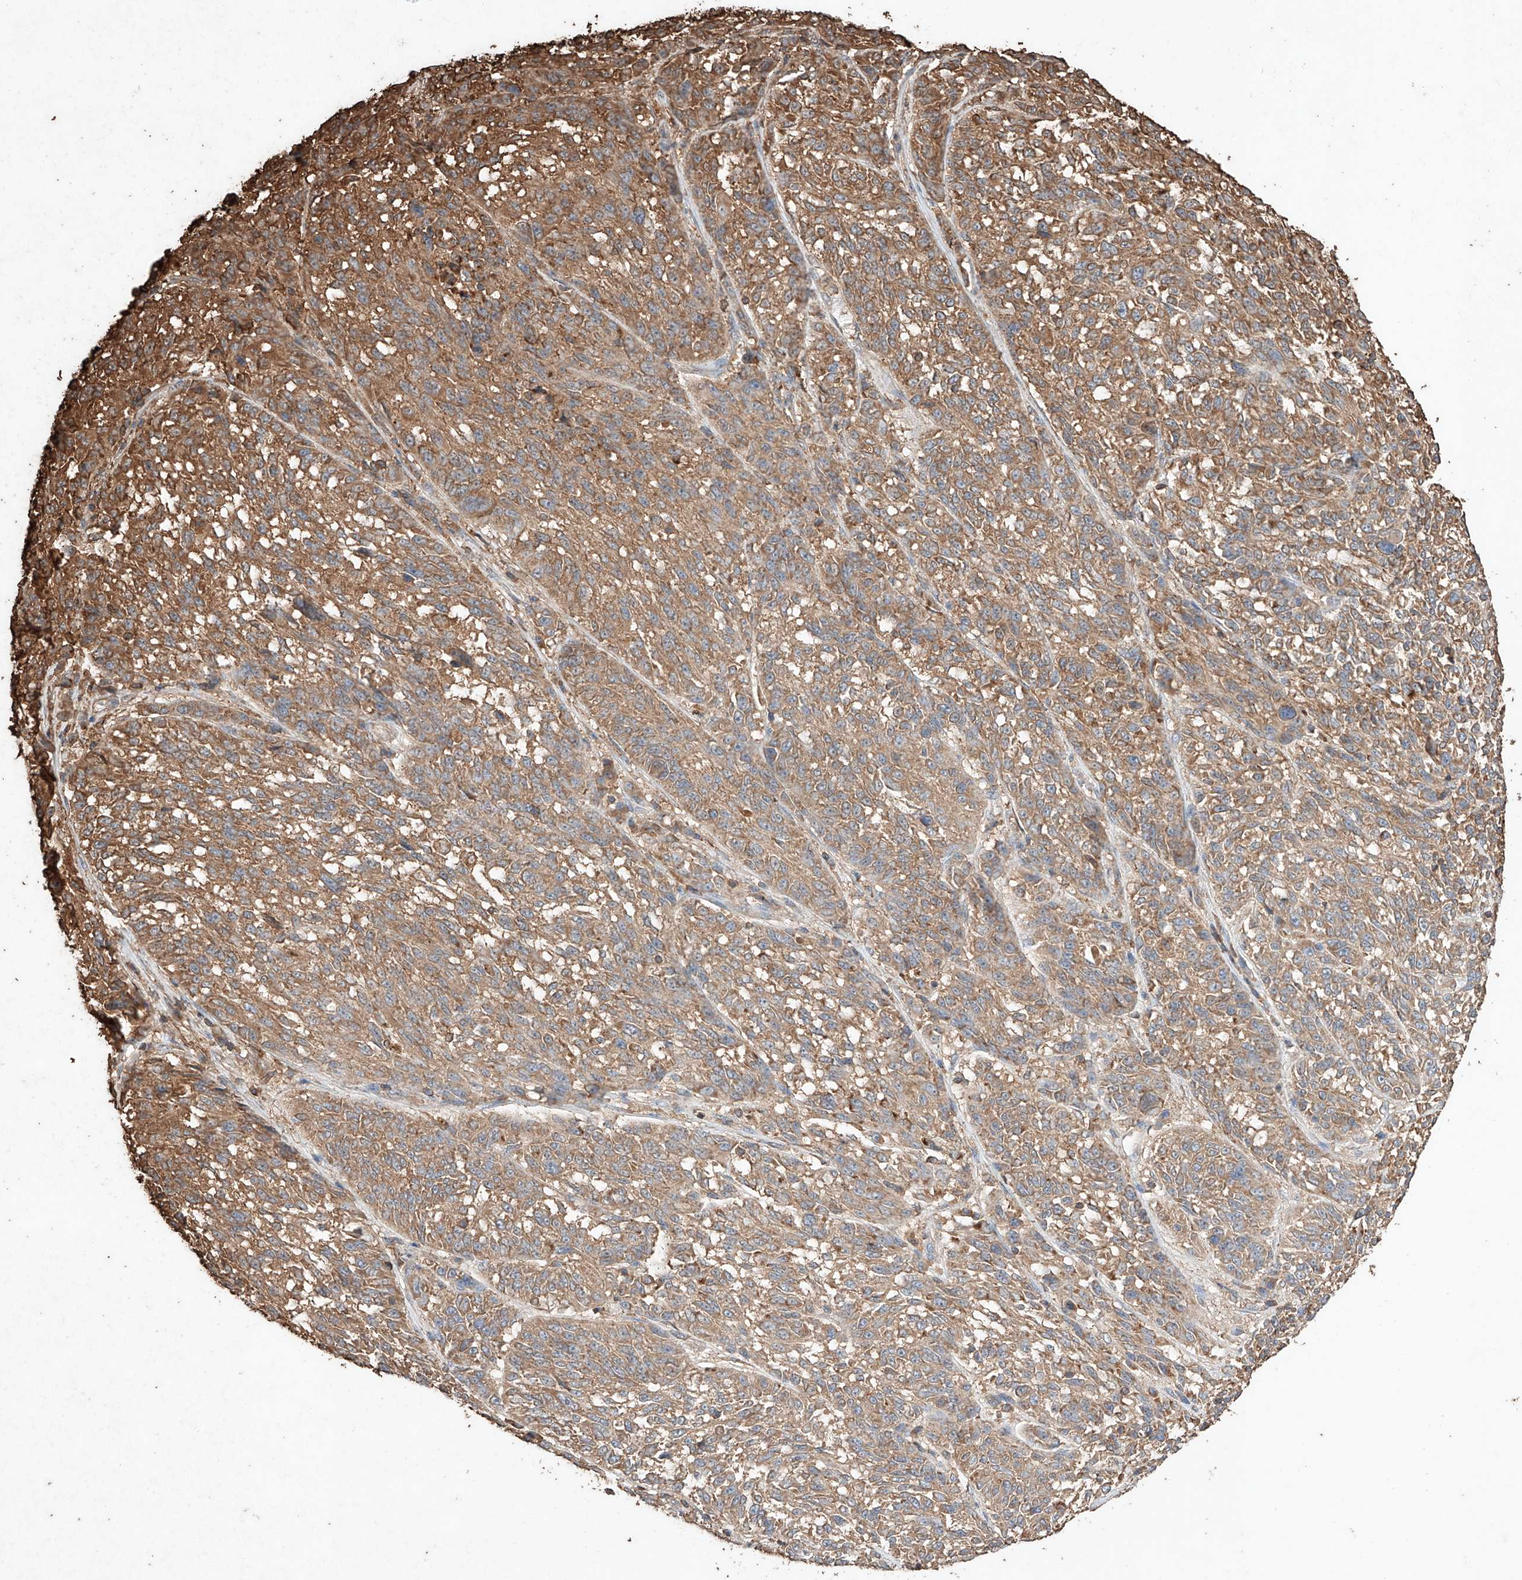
{"staining": {"intensity": "moderate", "quantity": ">75%", "location": "cytoplasmic/membranous"}, "tissue": "melanoma", "cell_type": "Tumor cells", "image_type": "cancer", "snomed": [{"axis": "morphology", "description": "Malignant melanoma, NOS"}, {"axis": "topography", "description": "Skin"}], "caption": "Human melanoma stained with a brown dye exhibits moderate cytoplasmic/membranous positive staining in about >75% of tumor cells.", "gene": "M6PR", "patient": {"sex": "male", "age": 53}}